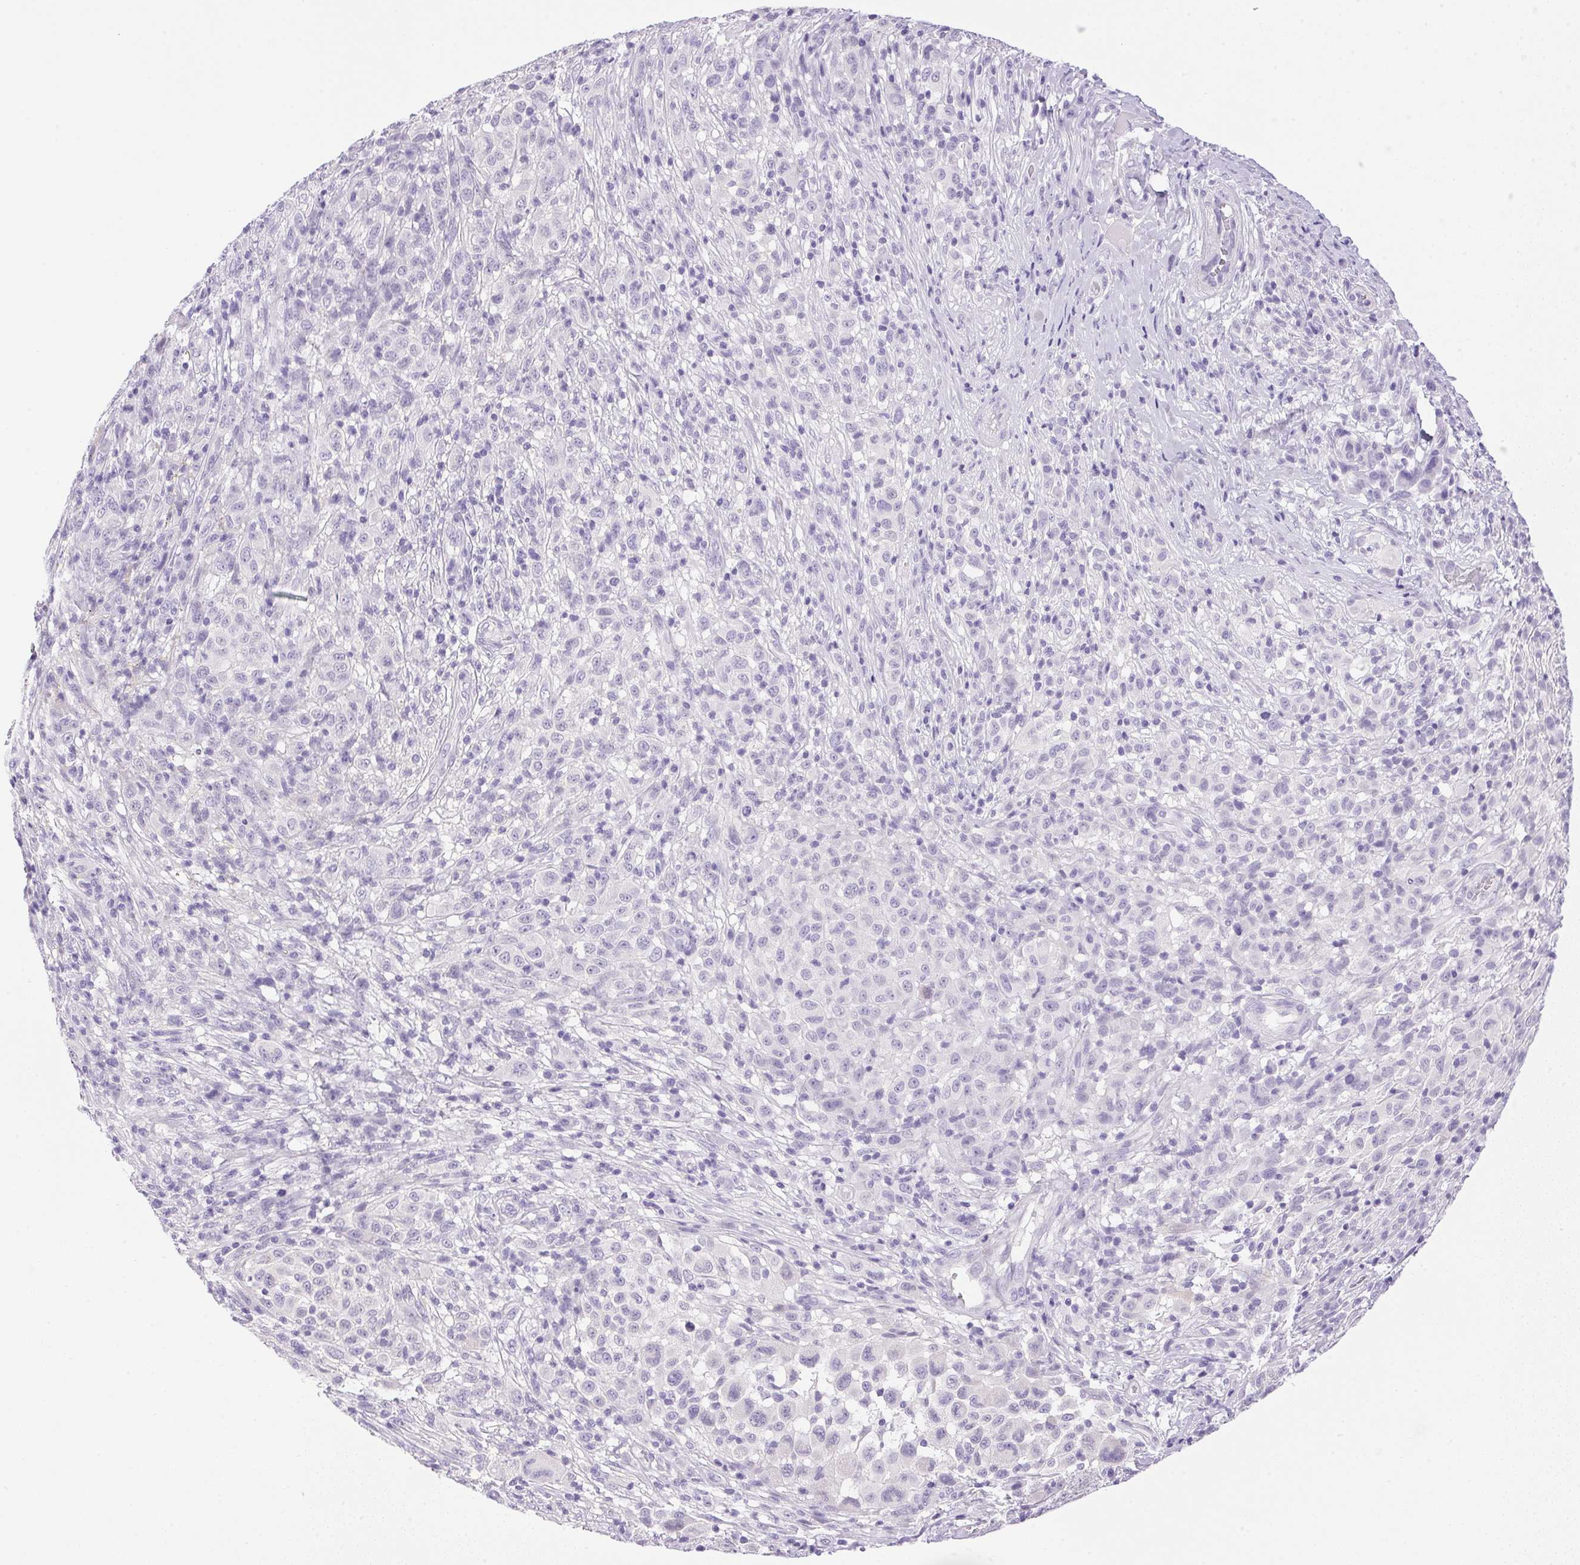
{"staining": {"intensity": "negative", "quantity": "none", "location": "none"}, "tissue": "melanoma", "cell_type": "Tumor cells", "image_type": "cancer", "snomed": [{"axis": "morphology", "description": "Malignant melanoma, NOS"}, {"axis": "topography", "description": "Skin"}], "caption": "IHC of malignant melanoma displays no expression in tumor cells.", "gene": "ATP6V0A4", "patient": {"sex": "male", "age": 73}}